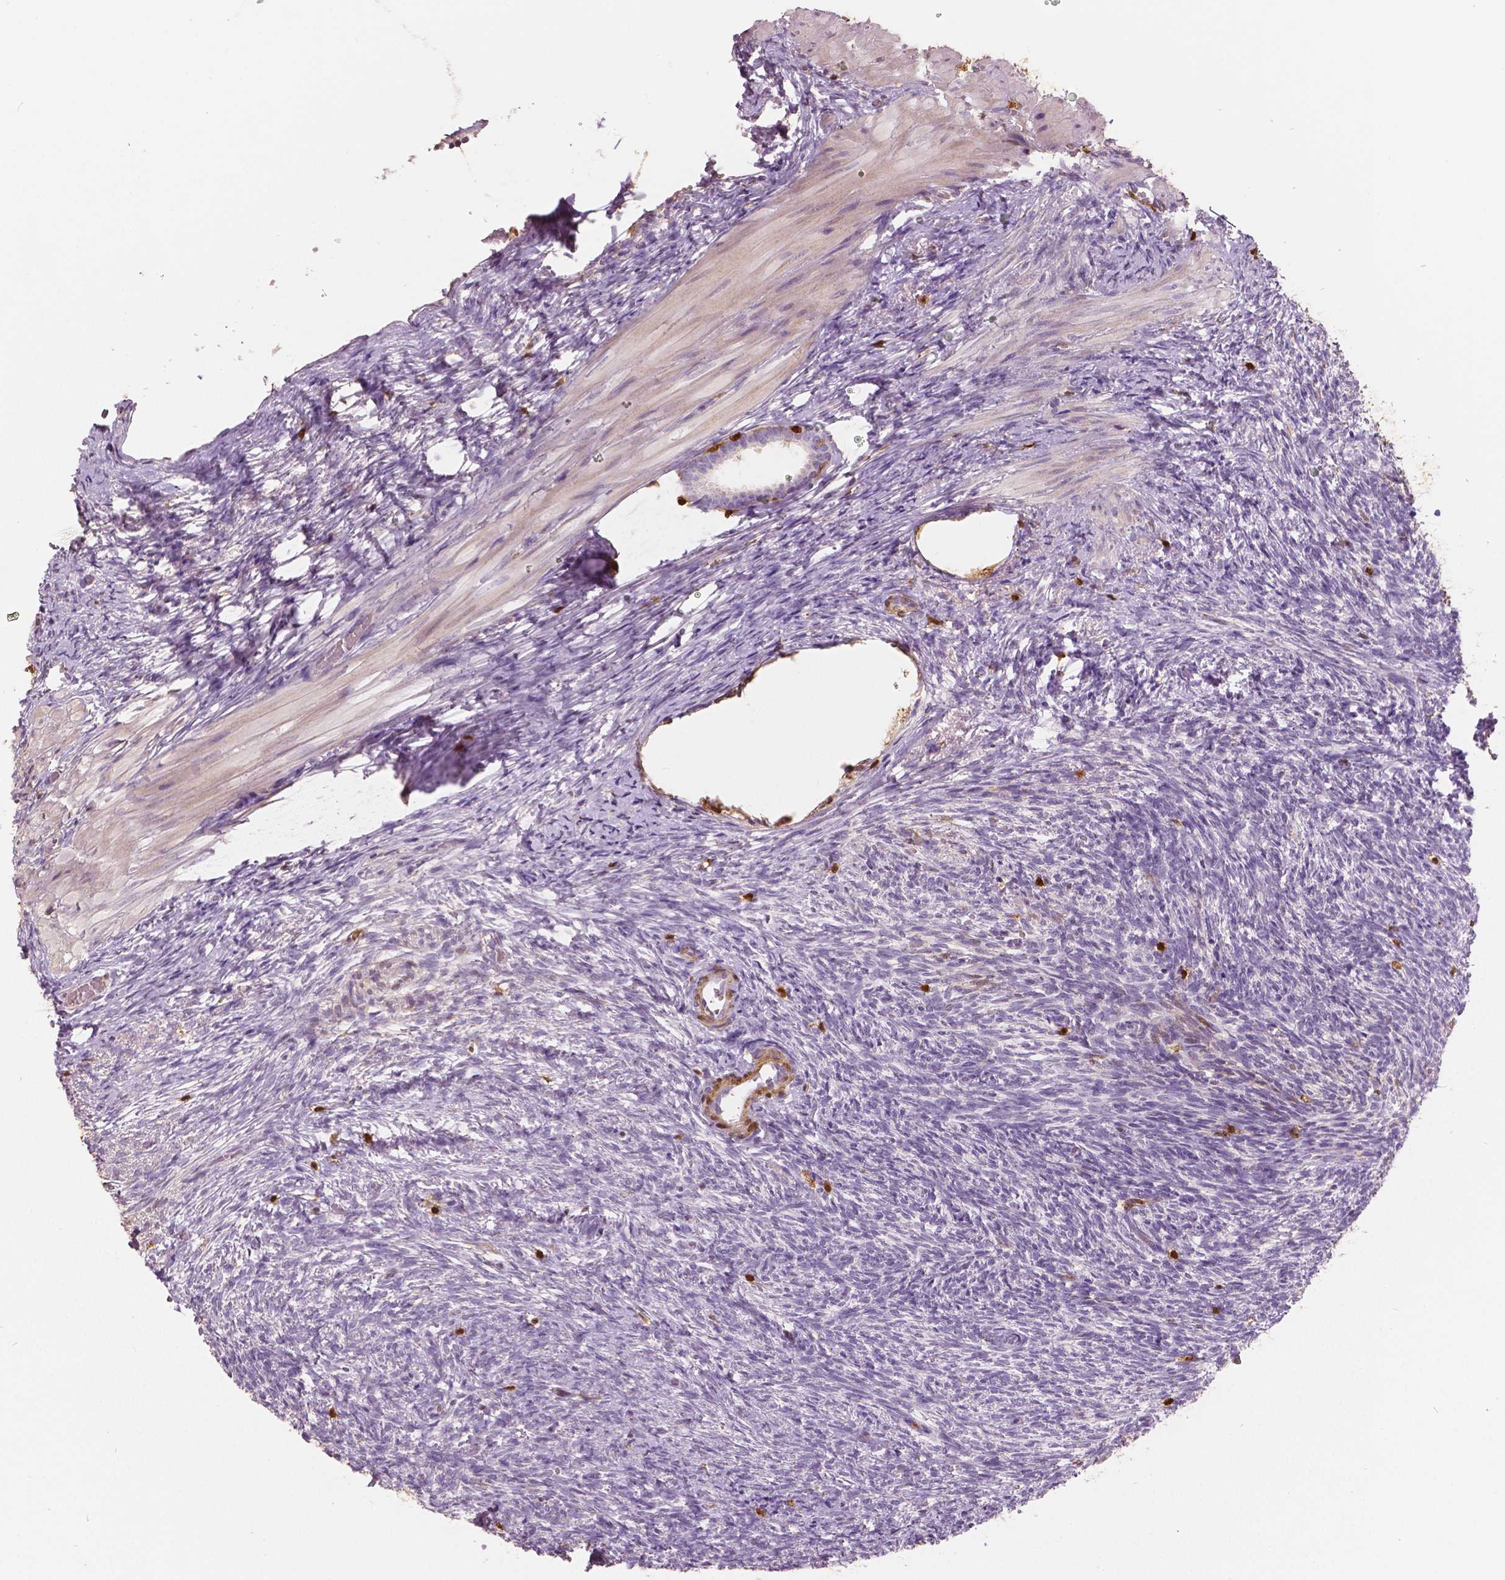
{"staining": {"intensity": "negative", "quantity": "none", "location": "none"}, "tissue": "ovary", "cell_type": "Ovarian stroma cells", "image_type": "normal", "snomed": [{"axis": "morphology", "description": "Normal tissue, NOS"}, {"axis": "topography", "description": "Ovary"}], "caption": "Immunohistochemistry (IHC) of benign human ovary demonstrates no staining in ovarian stroma cells.", "gene": "S100A4", "patient": {"sex": "female", "age": 46}}